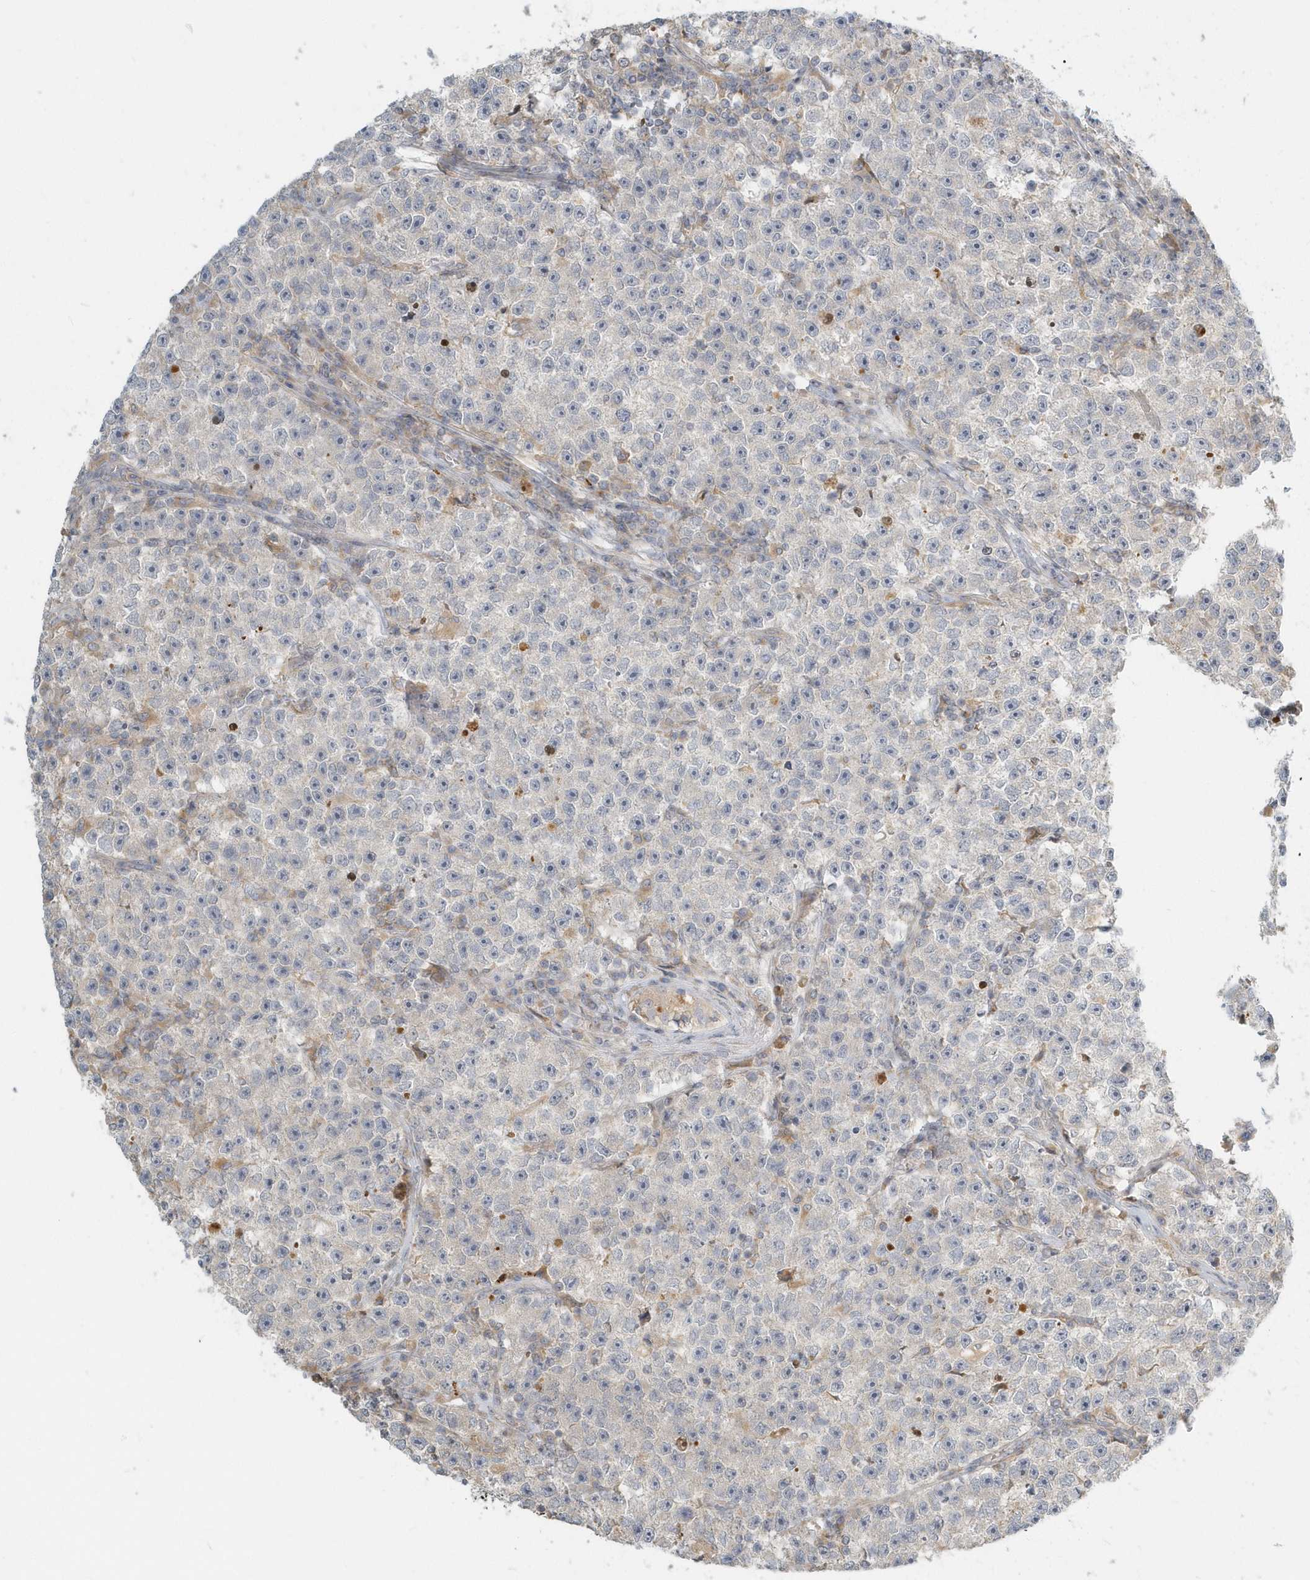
{"staining": {"intensity": "negative", "quantity": "none", "location": "none"}, "tissue": "testis cancer", "cell_type": "Tumor cells", "image_type": "cancer", "snomed": [{"axis": "morphology", "description": "Seminoma, NOS"}, {"axis": "topography", "description": "Testis"}], "caption": "DAB immunohistochemical staining of testis cancer demonstrates no significant expression in tumor cells. The staining is performed using DAB brown chromogen with nuclei counter-stained in using hematoxylin.", "gene": "NAPB", "patient": {"sex": "male", "age": 22}}